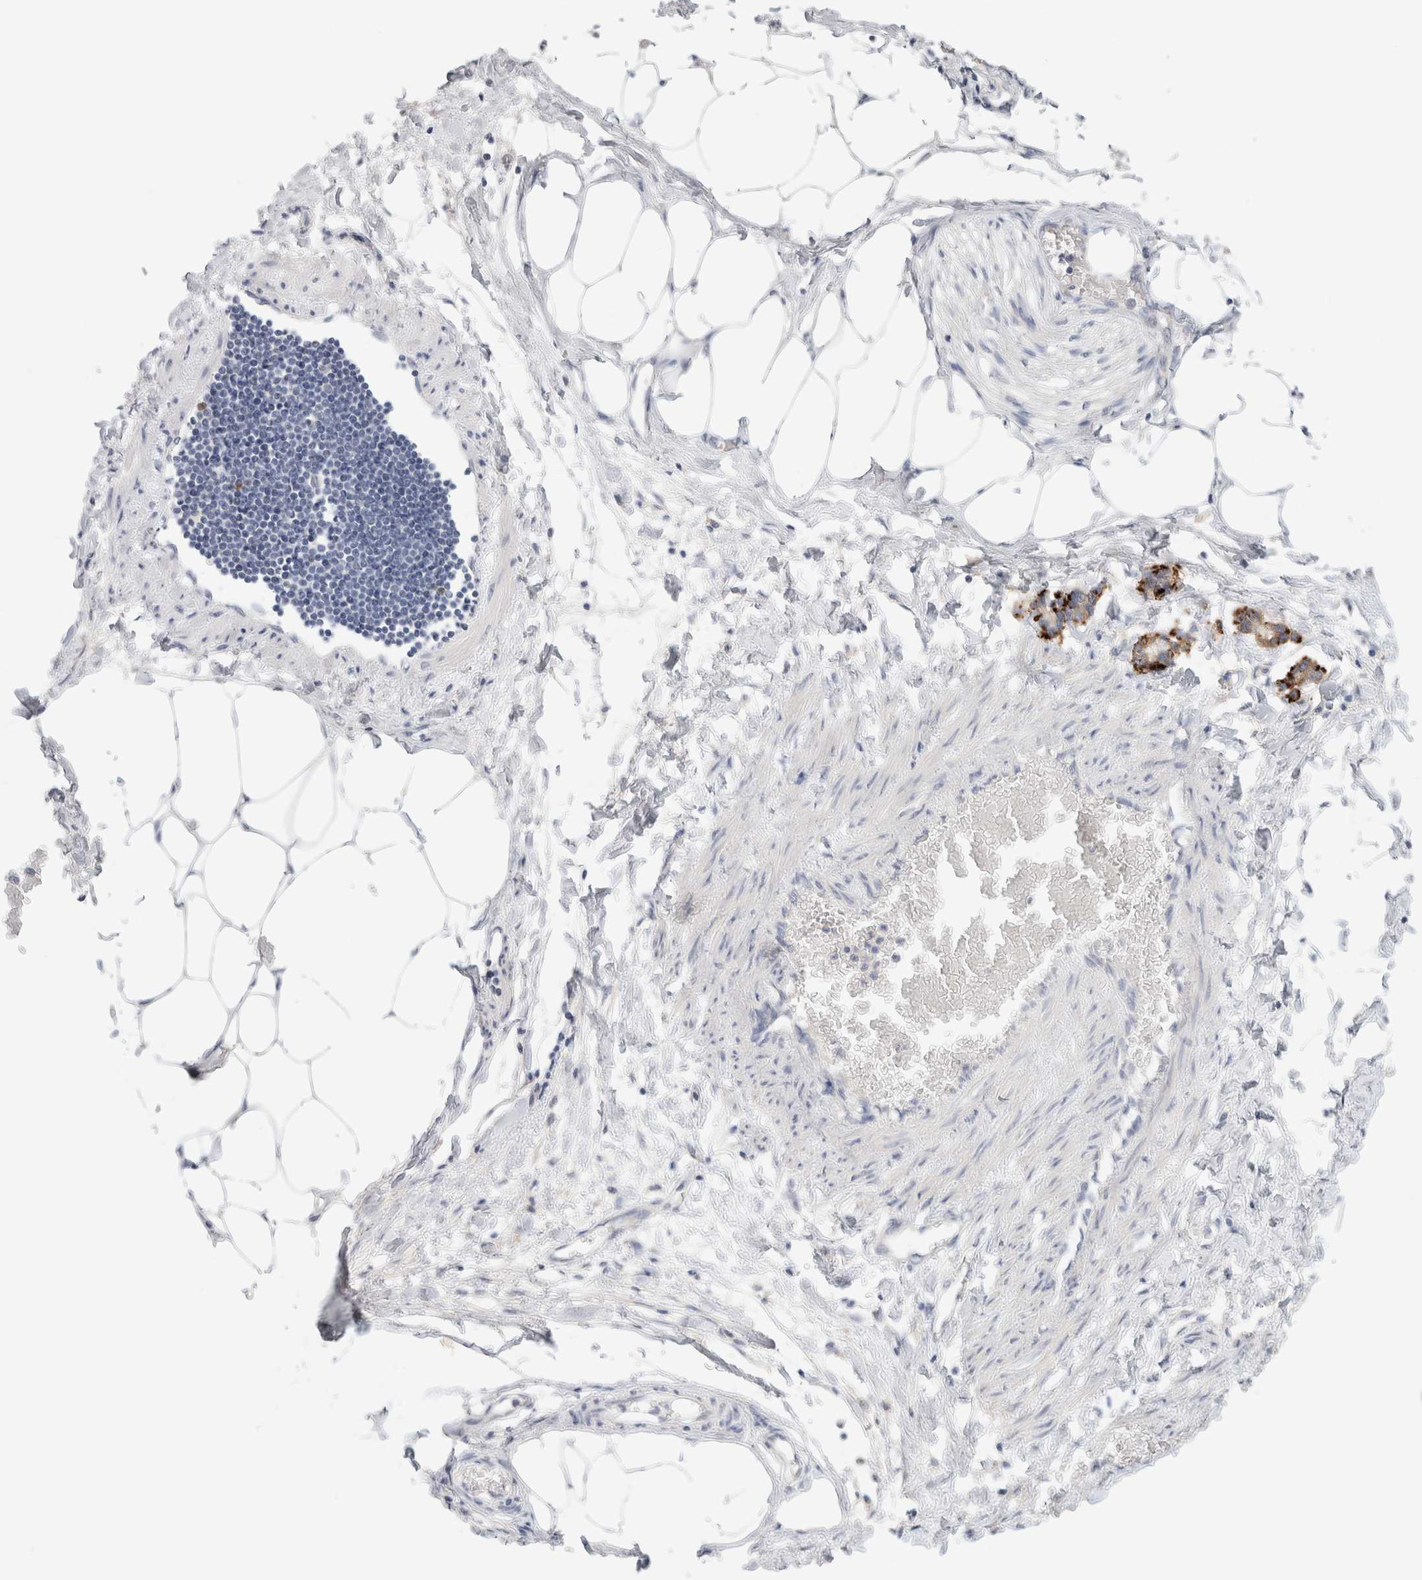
{"staining": {"intensity": "negative", "quantity": "none", "location": "none"}, "tissue": "adipose tissue", "cell_type": "Adipocytes", "image_type": "normal", "snomed": [{"axis": "morphology", "description": "Normal tissue, NOS"}, {"axis": "morphology", "description": "Adenocarcinoma, NOS"}, {"axis": "topography", "description": "Colon"}, {"axis": "topography", "description": "Peripheral nerve tissue"}], "caption": "This micrograph is of benign adipose tissue stained with IHC to label a protein in brown with the nuclei are counter-stained blue. There is no expression in adipocytes.", "gene": "SDR16C5", "patient": {"sex": "male", "age": 14}}